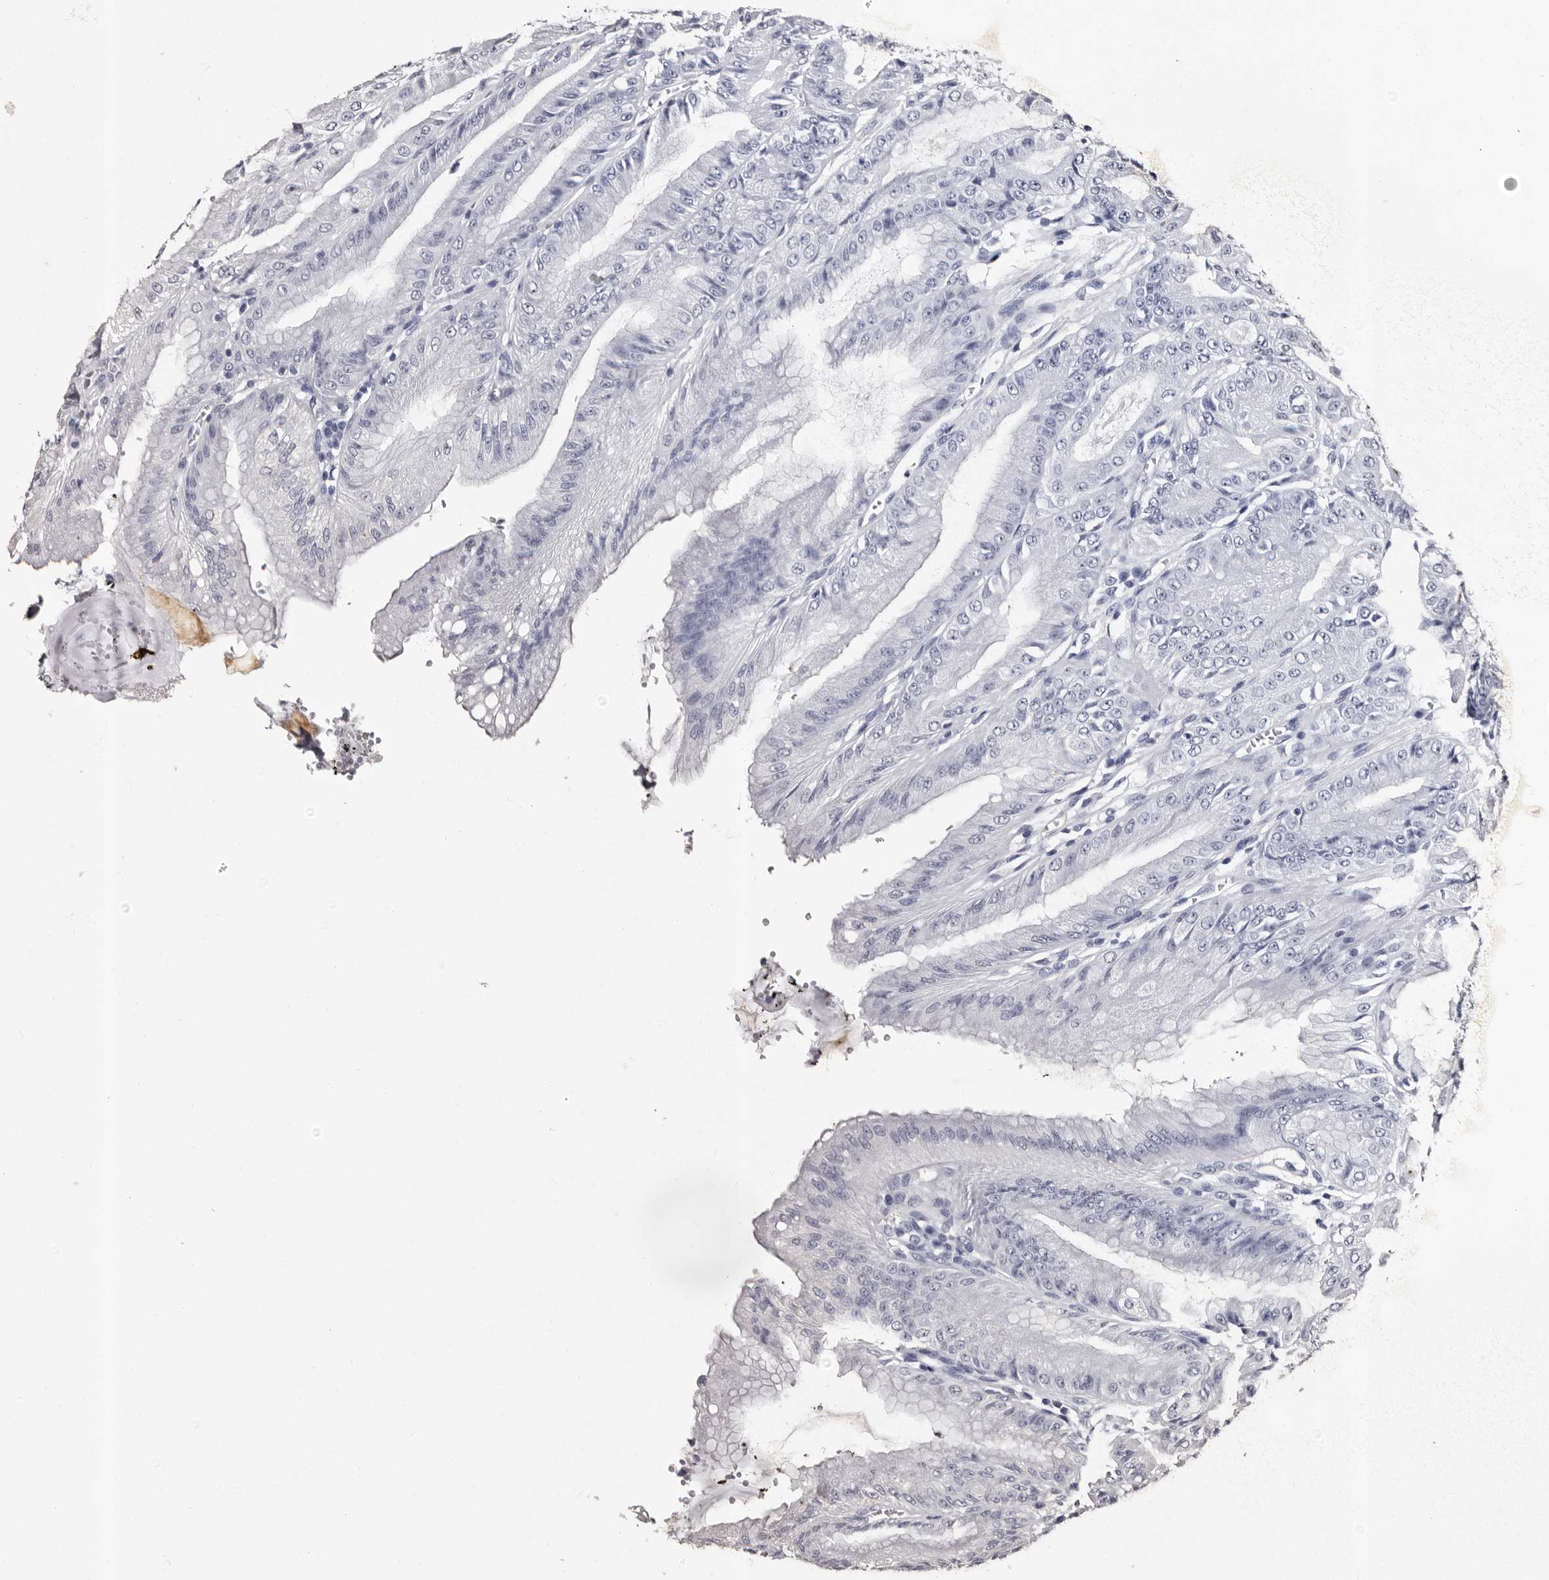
{"staining": {"intensity": "weak", "quantity": "<25%", "location": "cytoplasmic/membranous"}, "tissue": "stomach", "cell_type": "Glandular cells", "image_type": "normal", "snomed": [{"axis": "morphology", "description": "Normal tissue, NOS"}, {"axis": "topography", "description": "Stomach, lower"}], "caption": "Immunohistochemistry (IHC) photomicrograph of unremarkable stomach: stomach stained with DAB (3,3'-diaminobenzidine) displays no significant protein expression in glandular cells.", "gene": "MKRN3", "patient": {"sex": "male", "age": 71}}